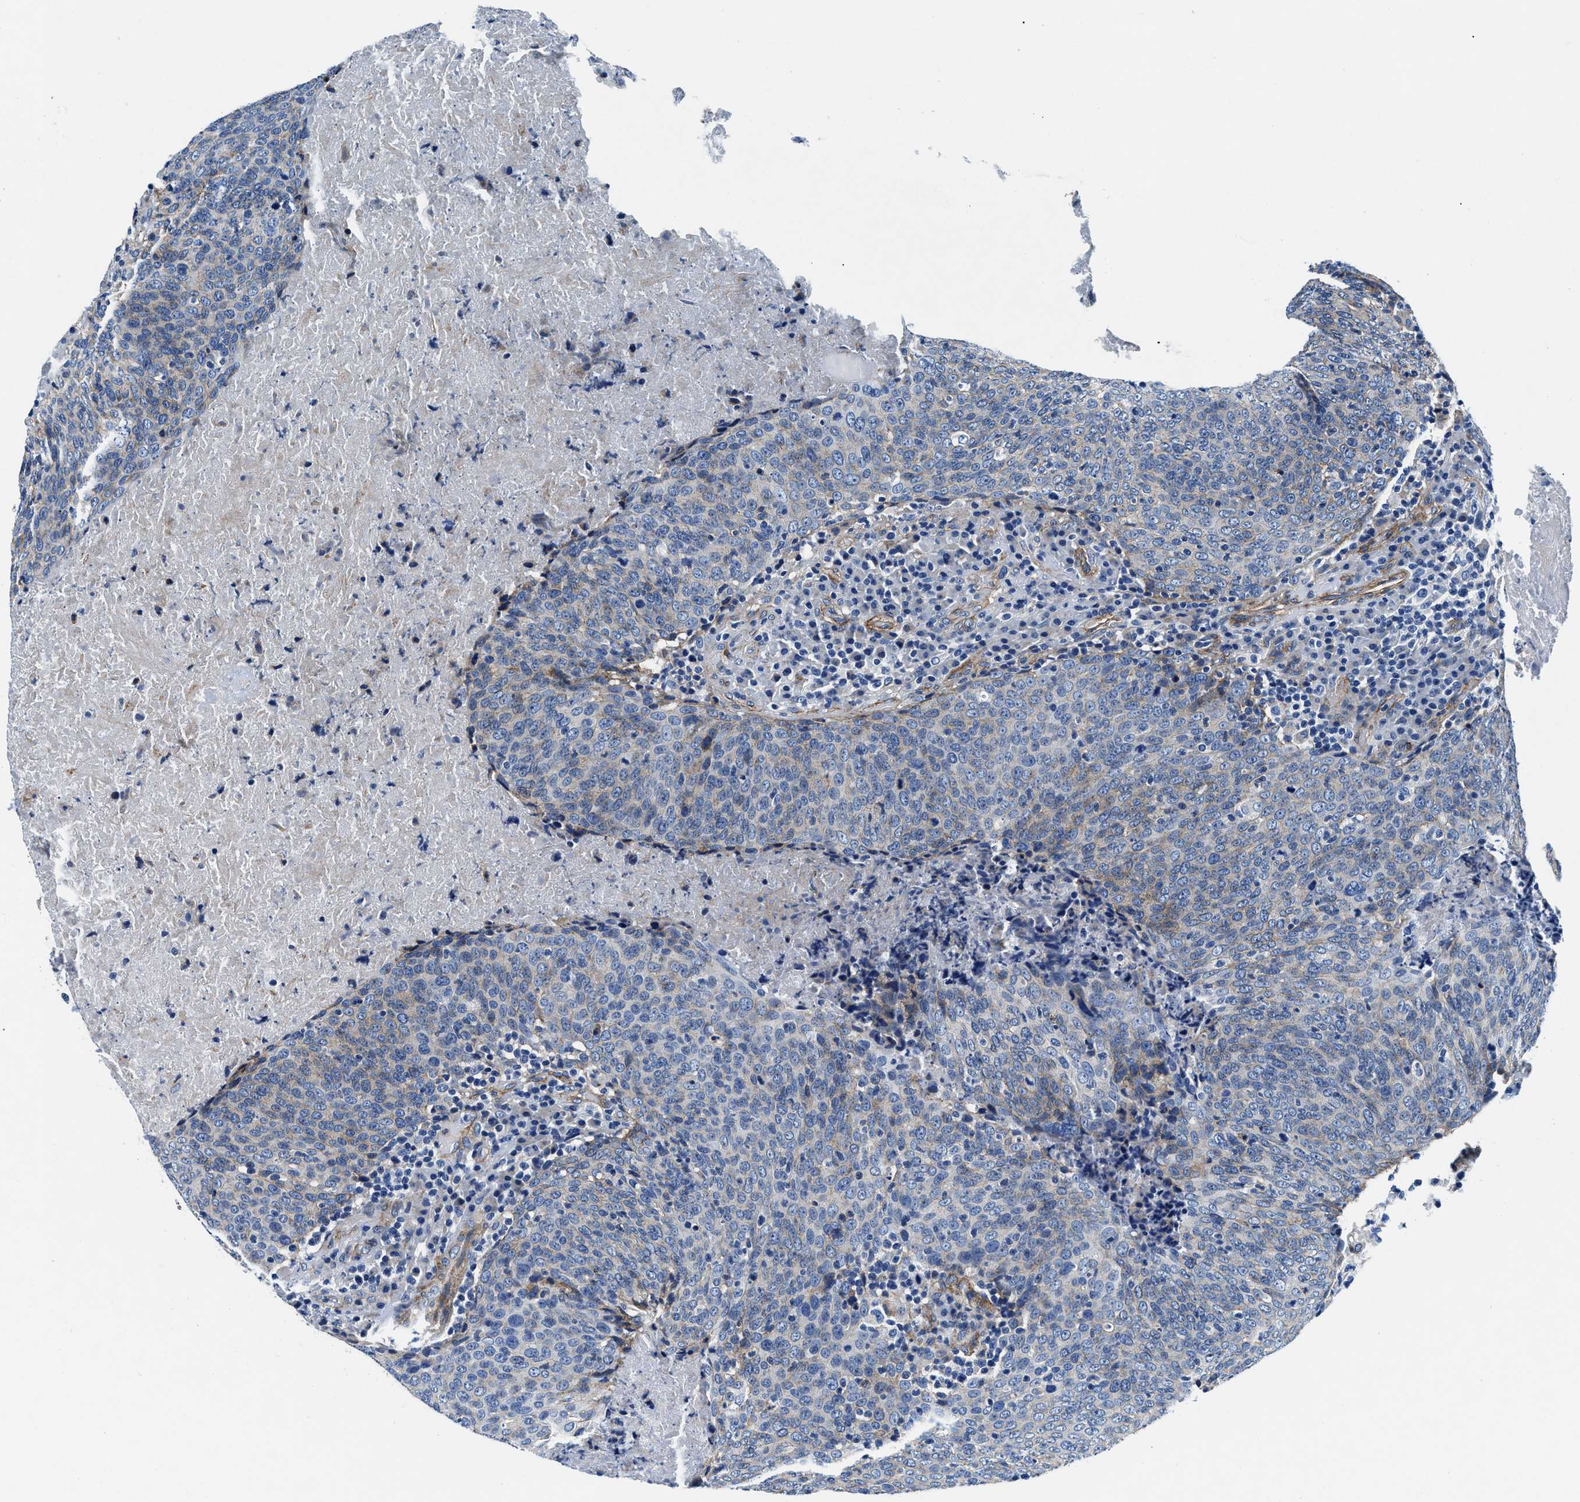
{"staining": {"intensity": "moderate", "quantity": "<25%", "location": "cytoplasmic/membranous"}, "tissue": "head and neck cancer", "cell_type": "Tumor cells", "image_type": "cancer", "snomed": [{"axis": "morphology", "description": "Squamous cell carcinoma, NOS"}, {"axis": "morphology", "description": "Squamous cell carcinoma, metastatic, NOS"}, {"axis": "topography", "description": "Lymph node"}, {"axis": "topography", "description": "Head-Neck"}], "caption": "Immunohistochemistry of human head and neck cancer reveals low levels of moderate cytoplasmic/membranous expression in approximately <25% of tumor cells.", "gene": "DAG1", "patient": {"sex": "male", "age": 62}}